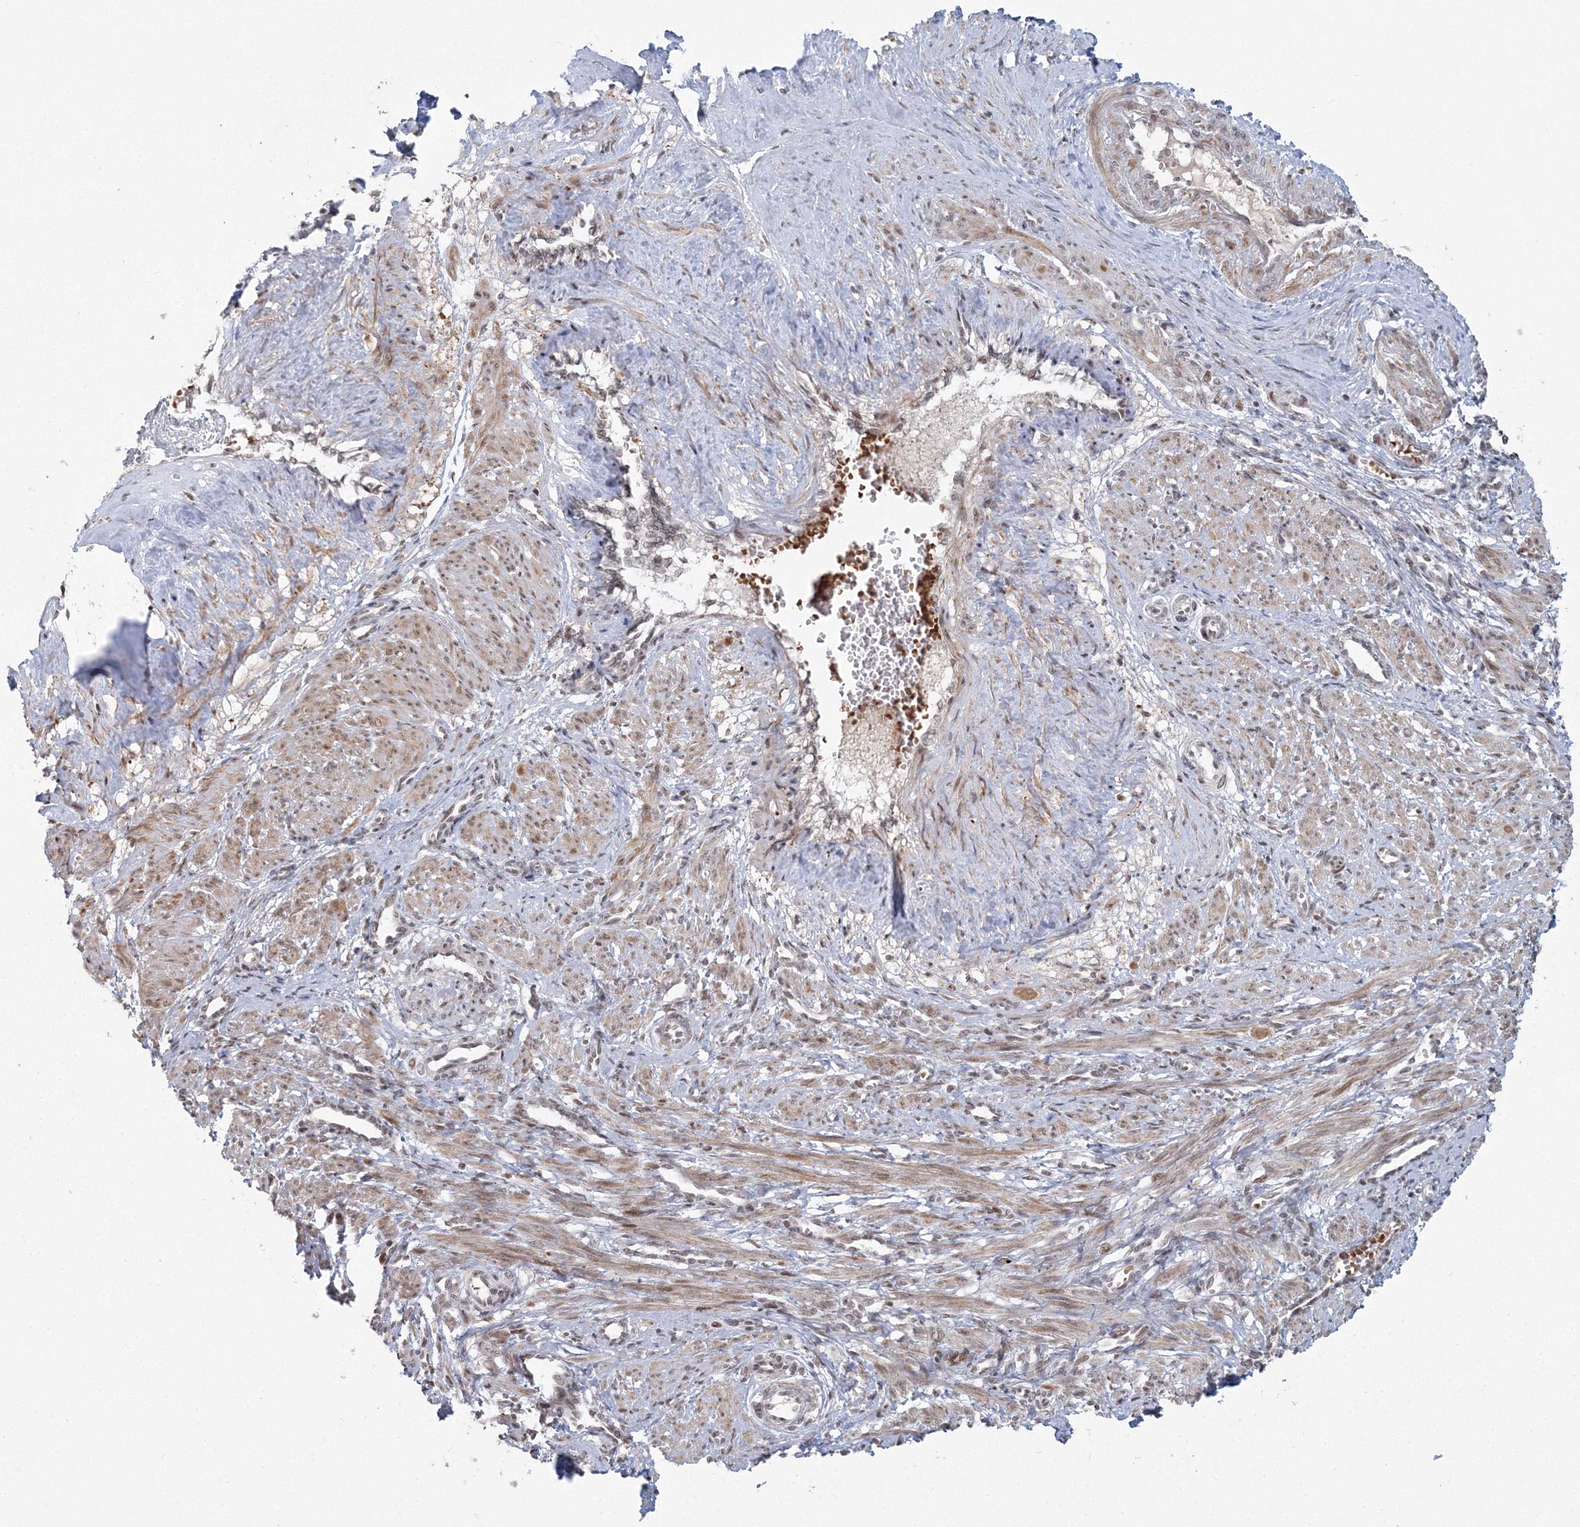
{"staining": {"intensity": "moderate", "quantity": ">75%", "location": "cytoplasmic/membranous,nuclear"}, "tissue": "smooth muscle", "cell_type": "Smooth muscle cells", "image_type": "normal", "snomed": [{"axis": "morphology", "description": "Normal tissue, NOS"}, {"axis": "topography", "description": "Endometrium"}], "caption": "Normal smooth muscle reveals moderate cytoplasmic/membranous,nuclear staining in about >75% of smooth muscle cells.", "gene": "C3orf33", "patient": {"sex": "female", "age": 33}}